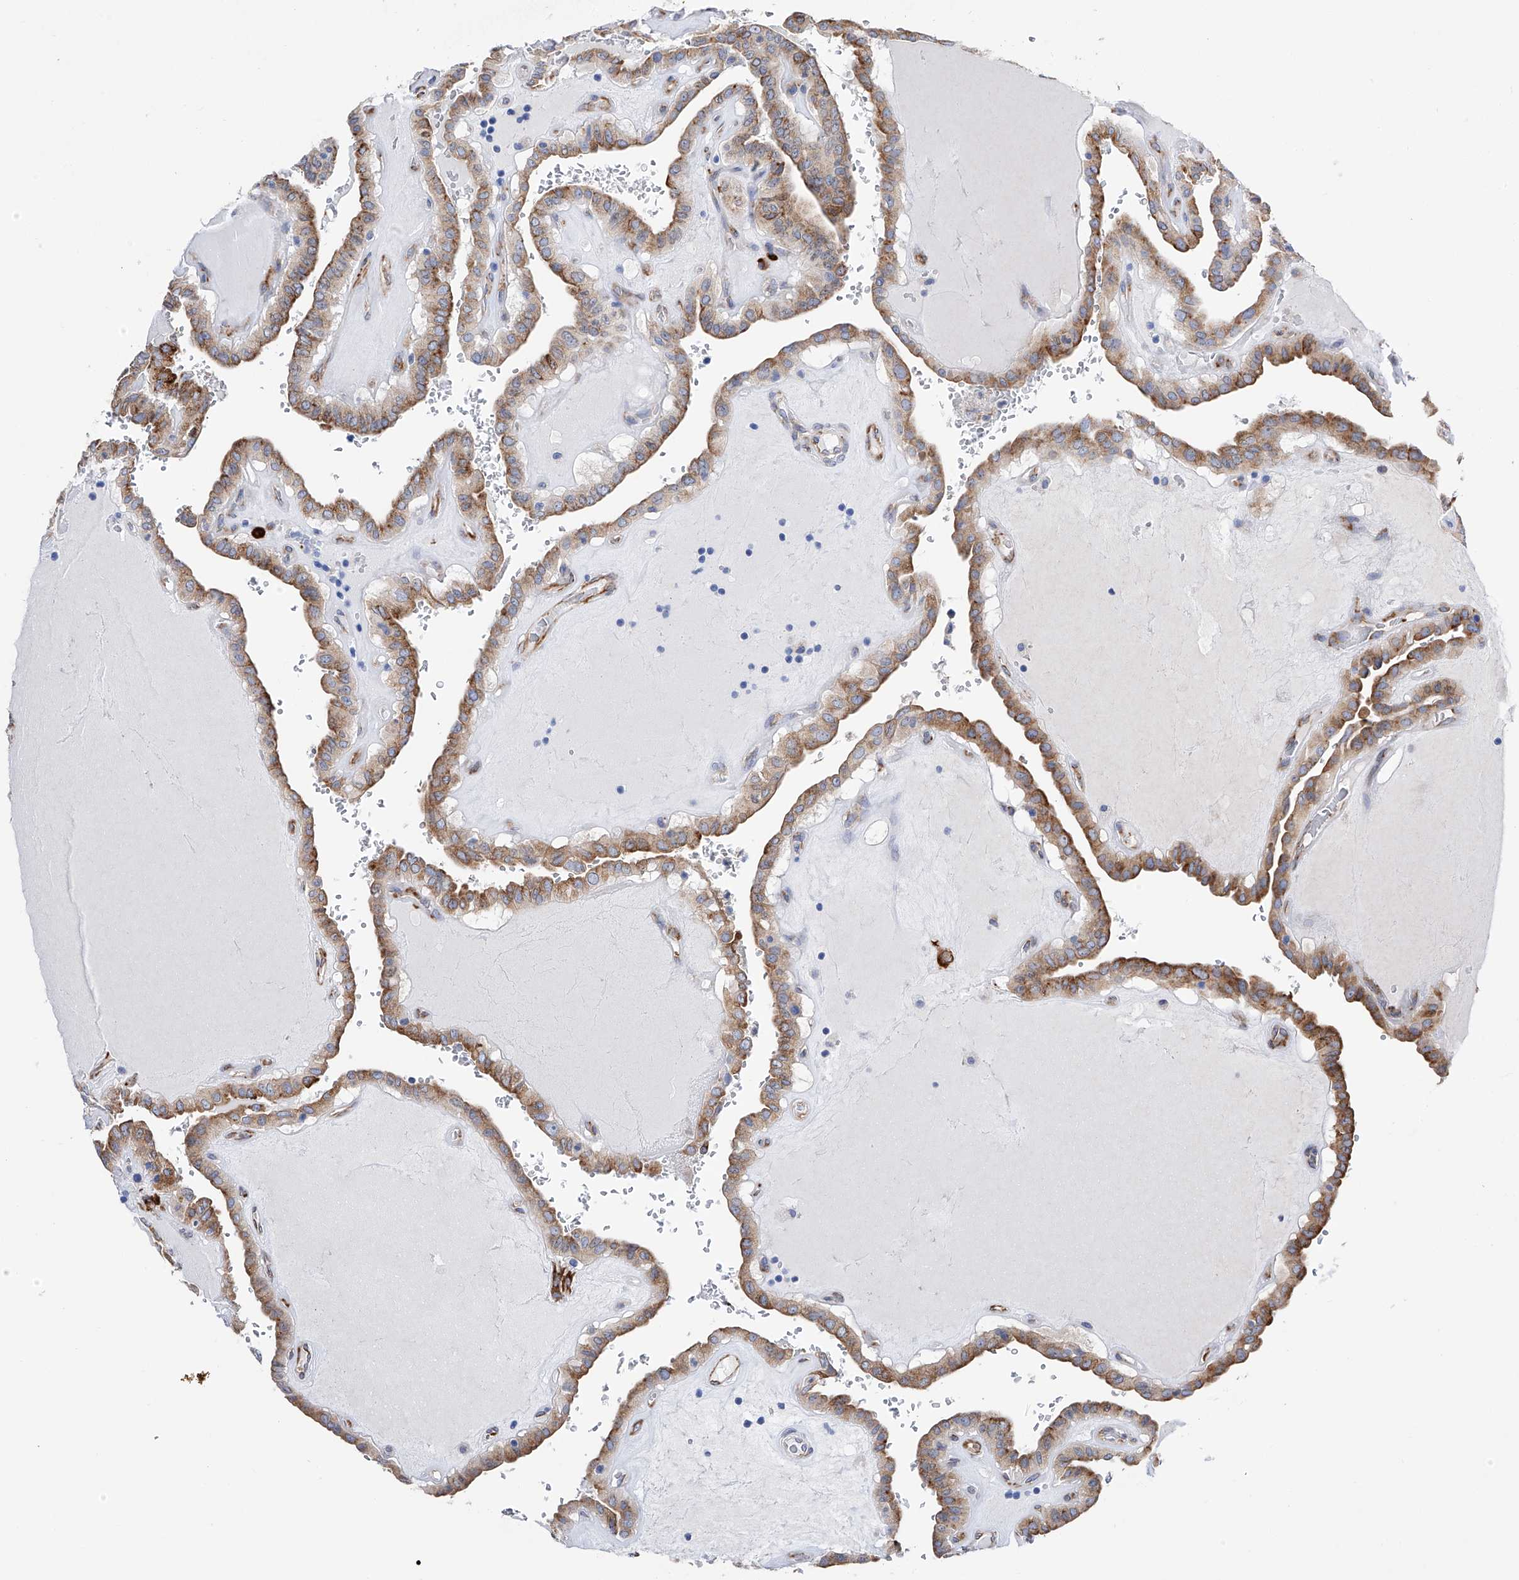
{"staining": {"intensity": "moderate", "quantity": ">75%", "location": "cytoplasmic/membranous"}, "tissue": "thyroid cancer", "cell_type": "Tumor cells", "image_type": "cancer", "snomed": [{"axis": "morphology", "description": "Papillary adenocarcinoma, NOS"}, {"axis": "topography", "description": "Thyroid gland"}], "caption": "This micrograph reveals thyroid cancer (papillary adenocarcinoma) stained with immunohistochemistry to label a protein in brown. The cytoplasmic/membranous of tumor cells show moderate positivity for the protein. Nuclei are counter-stained blue.", "gene": "PDIA5", "patient": {"sex": "male", "age": 77}}